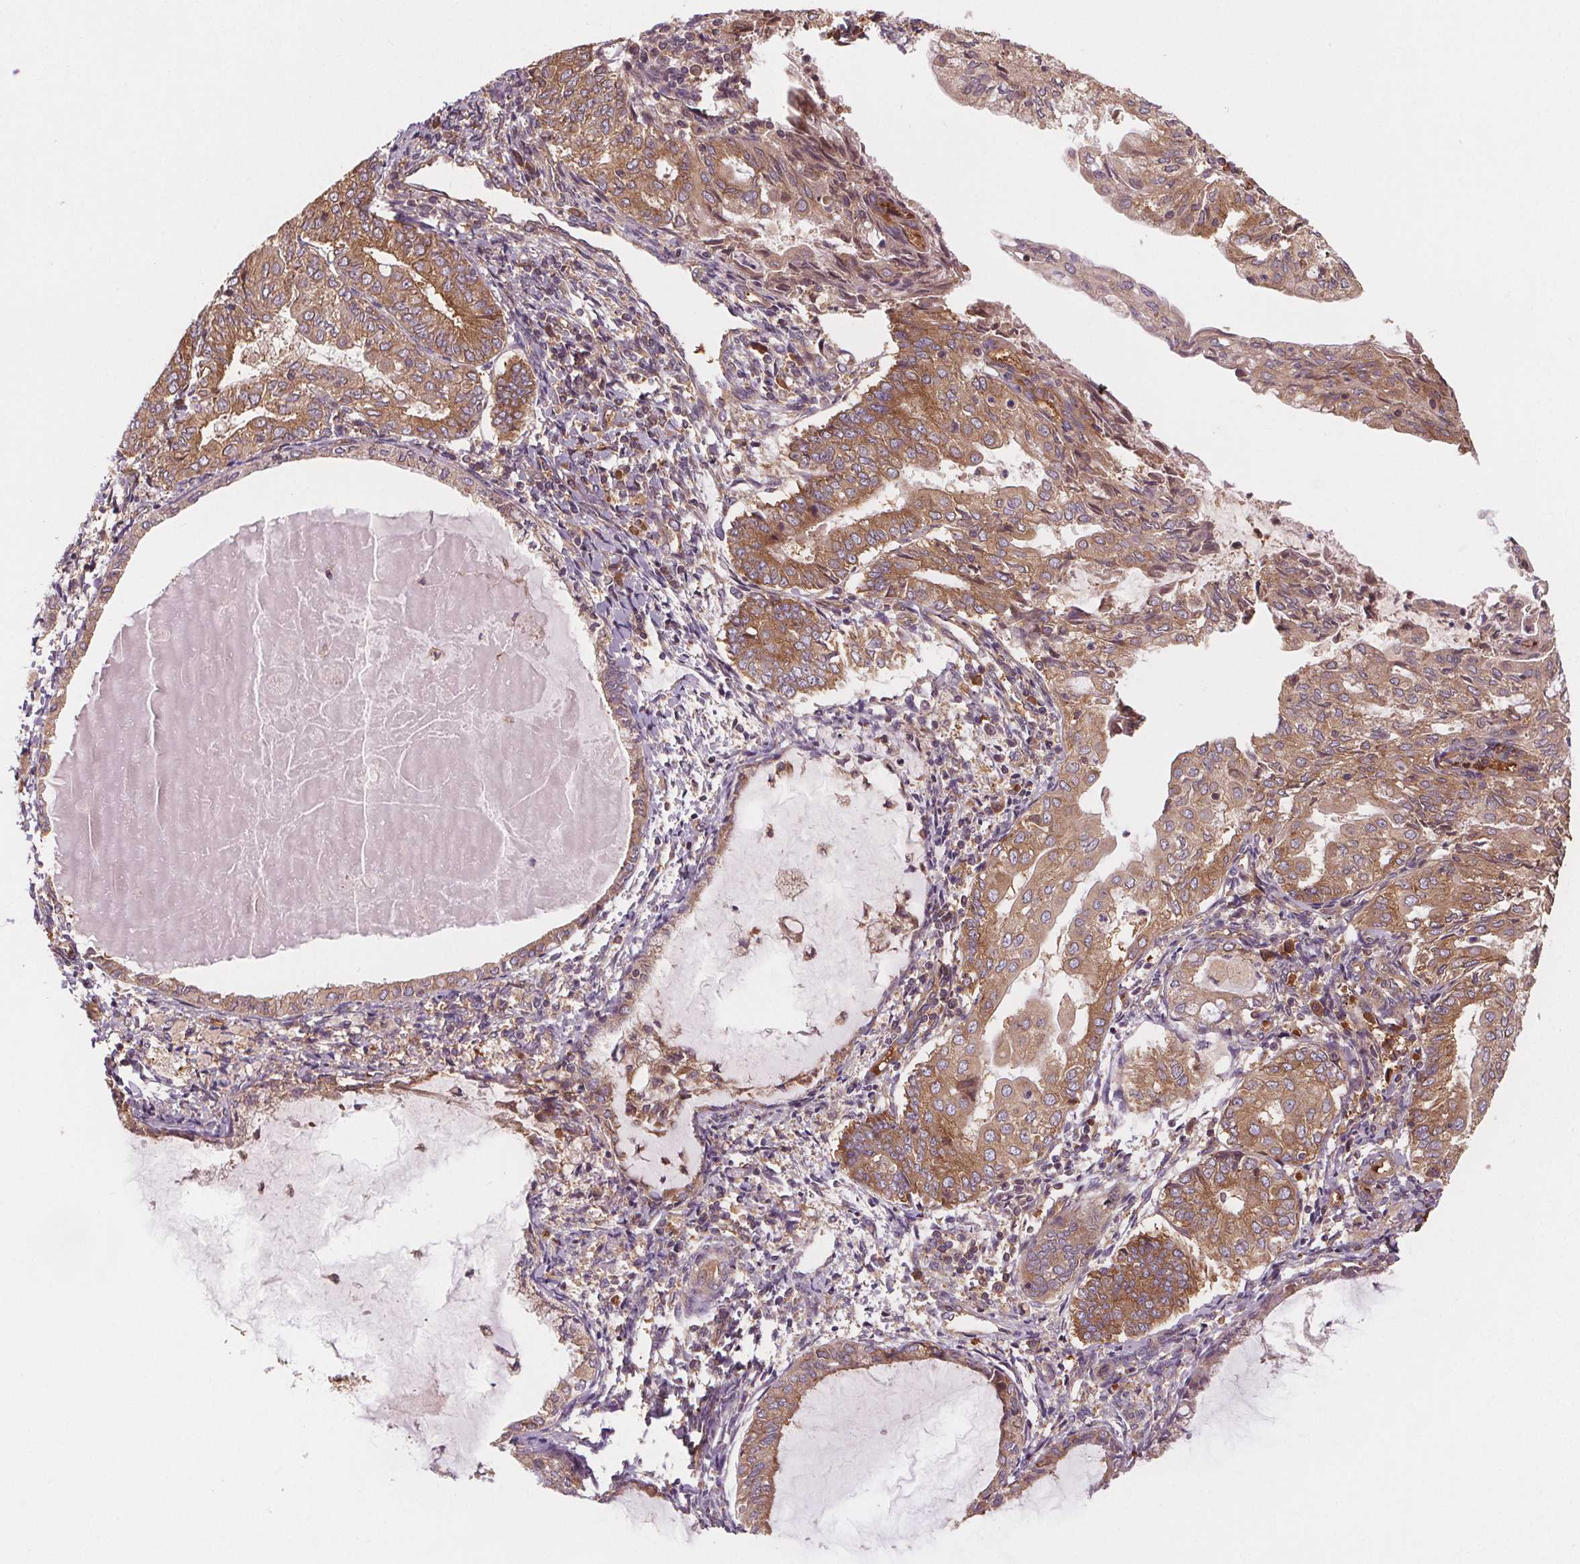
{"staining": {"intensity": "moderate", "quantity": ">75%", "location": "cytoplasmic/membranous"}, "tissue": "endometrial cancer", "cell_type": "Tumor cells", "image_type": "cancer", "snomed": [{"axis": "morphology", "description": "Adenocarcinoma, NOS"}, {"axis": "topography", "description": "Endometrium"}], "caption": "Protein staining of endometrial cancer (adenocarcinoma) tissue shows moderate cytoplasmic/membranous staining in about >75% of tumor cells. Nuclei are stained in blue.", "gene": "EIF3D", "patient": {"sex": "female", "age": 68}}